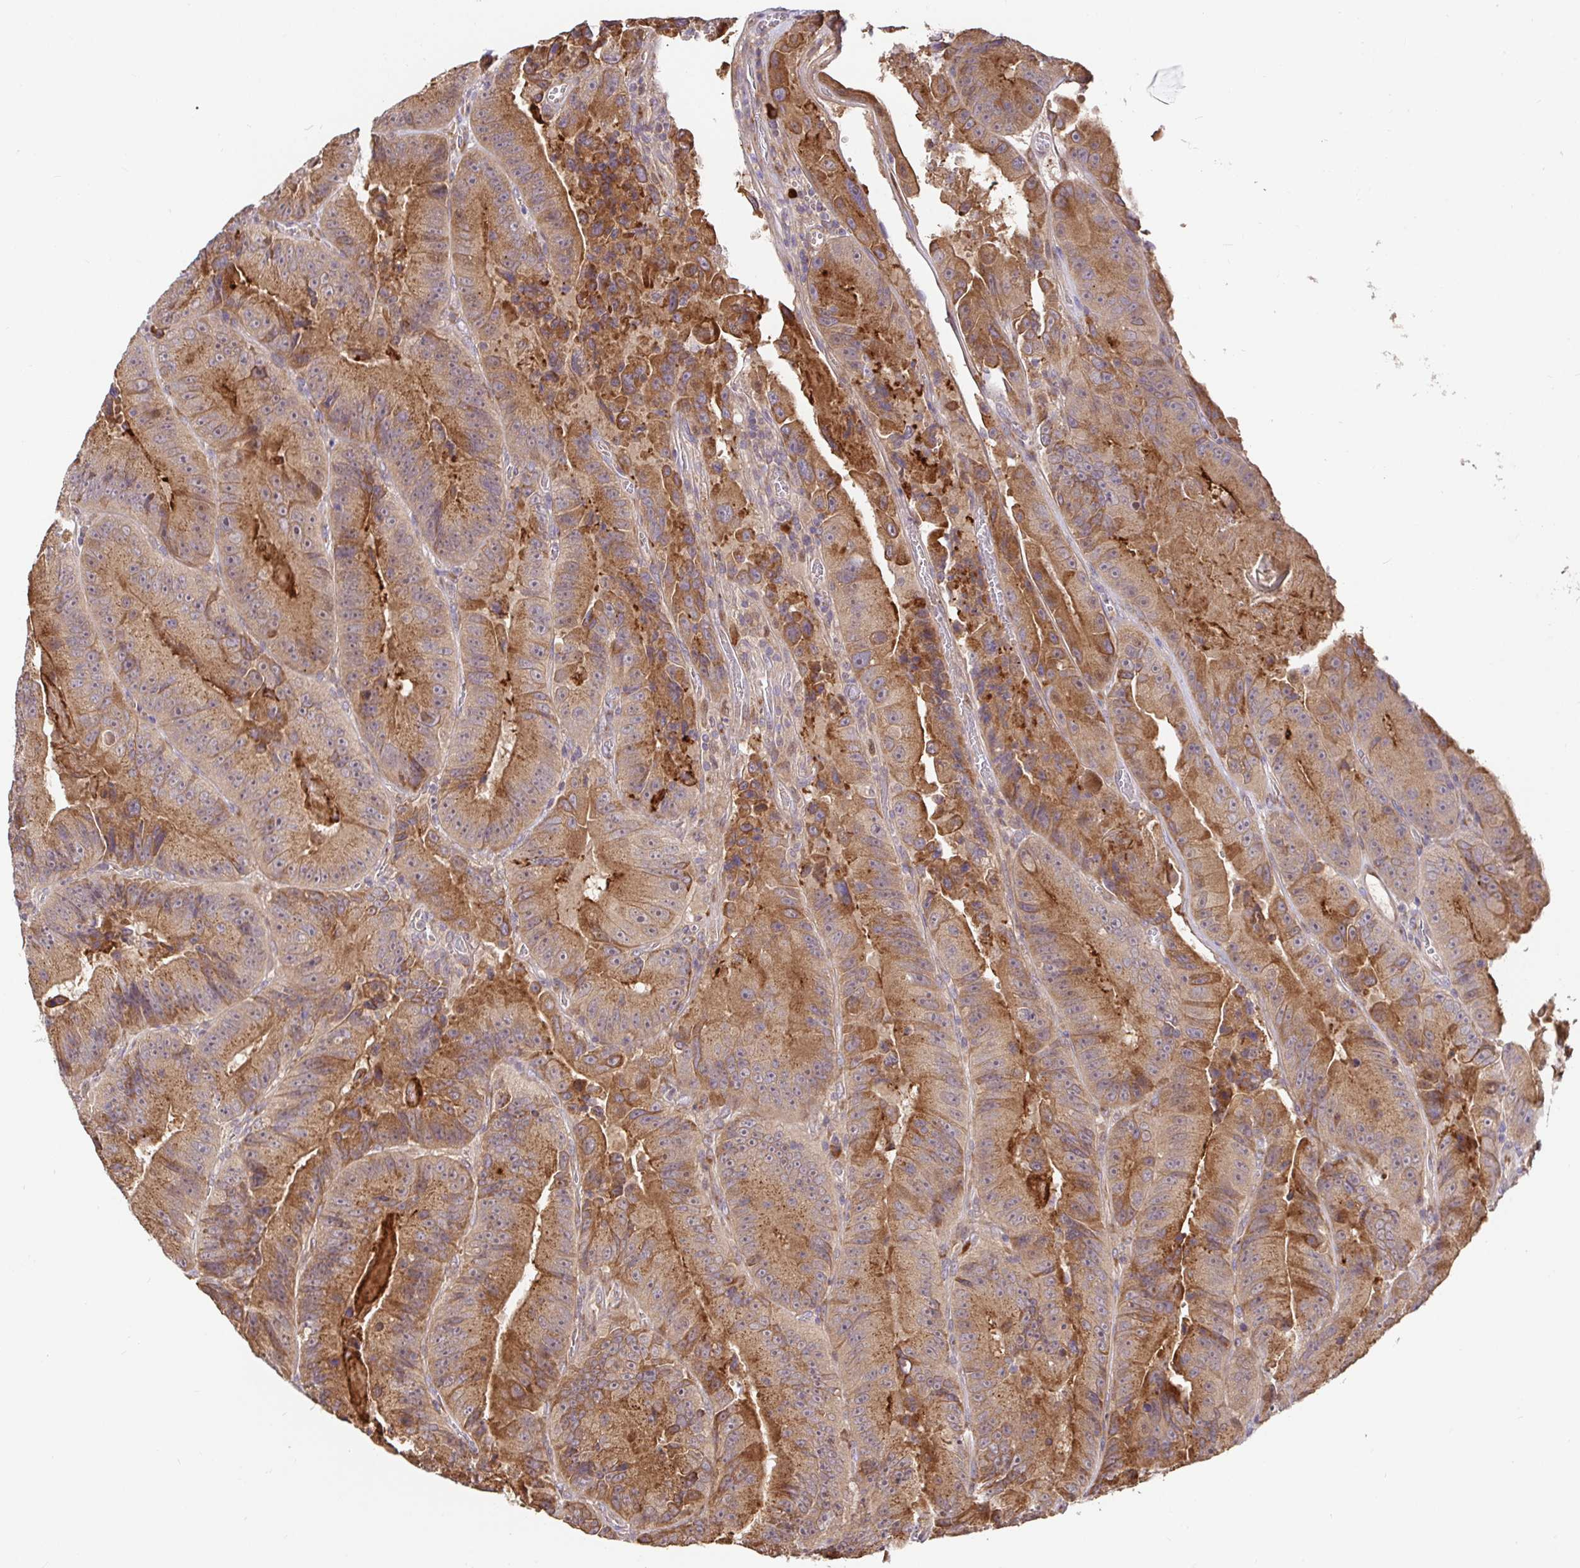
{"staining": {"intensity": "moderate", "quantity": ">75%", "location": "cytoplasmic/membranous"}, "tissue": "colorectal cancer", "cell_type": "Tumor cells", "image_type": "cancer", "snomed": [{"axis": "morphology", "description": "Adenocarcinoma, NOS"}, {"axis": "topography", "description": "Colon"}], "caption": "Tumor cells demonstrate moderate cytoplasmic/membranous expression in approximately >75% of cells in colorectal cancer (adenocarcinoma). The protein of interest is shown in brown color, while the nuclei are stained blue.", "gene": "ELP1", "patient": {"sex": "female", "age": 86}}